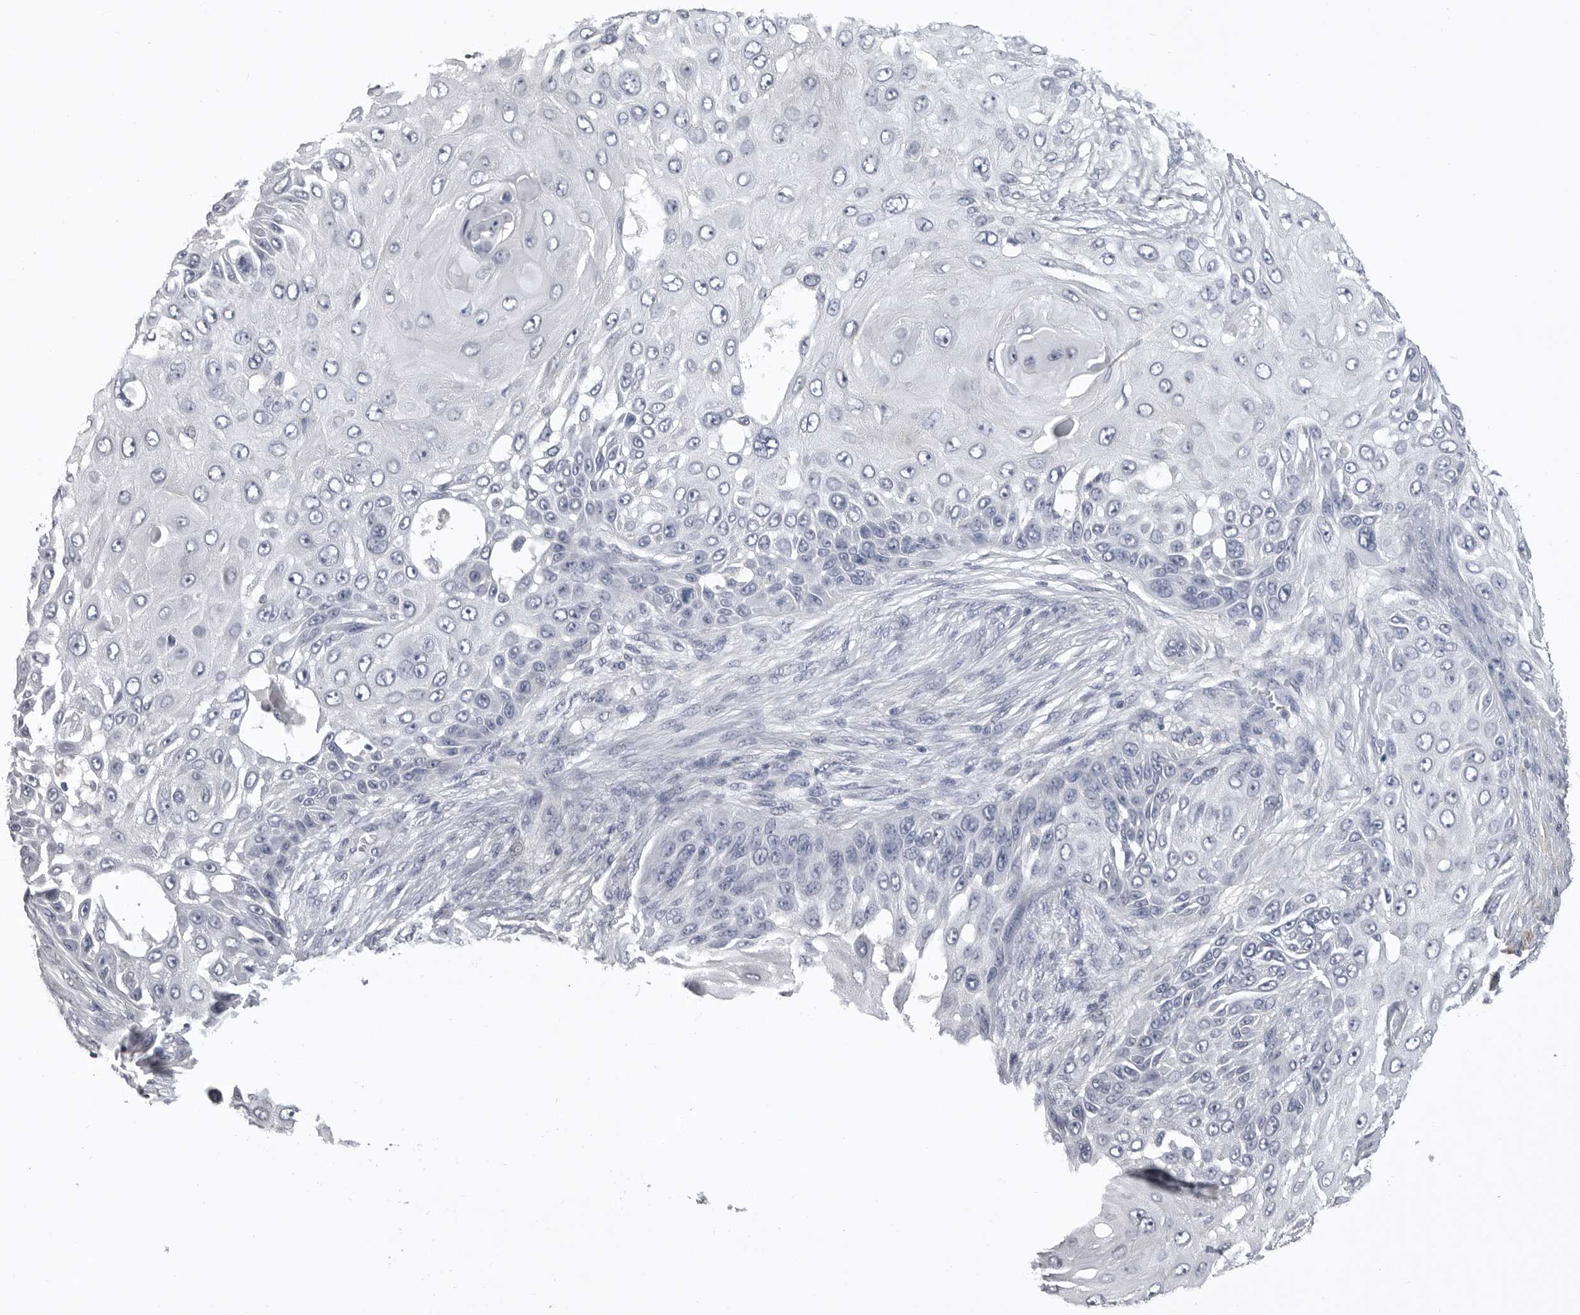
{"staining": {"intensity": "negative", "quantity": "none", "location": "none"}, "tissue": "skin cancer", "cell_type": "Tumor cells", "image_type": "cancer", "snomed": [{"axis": "morphology", "description": "Squamous cell carcinoma, NOS"}, {"axis": "topography", "description": "Skin"}], "caption": "DAB (3,3'-diaminobenzidine) immunohistochemical staining of human squamous cell carcinoma (skin) reveals no significant expression in tumor cells.", "gene": "SERPING1", "patient": {"sex": "female", "age": 44}}